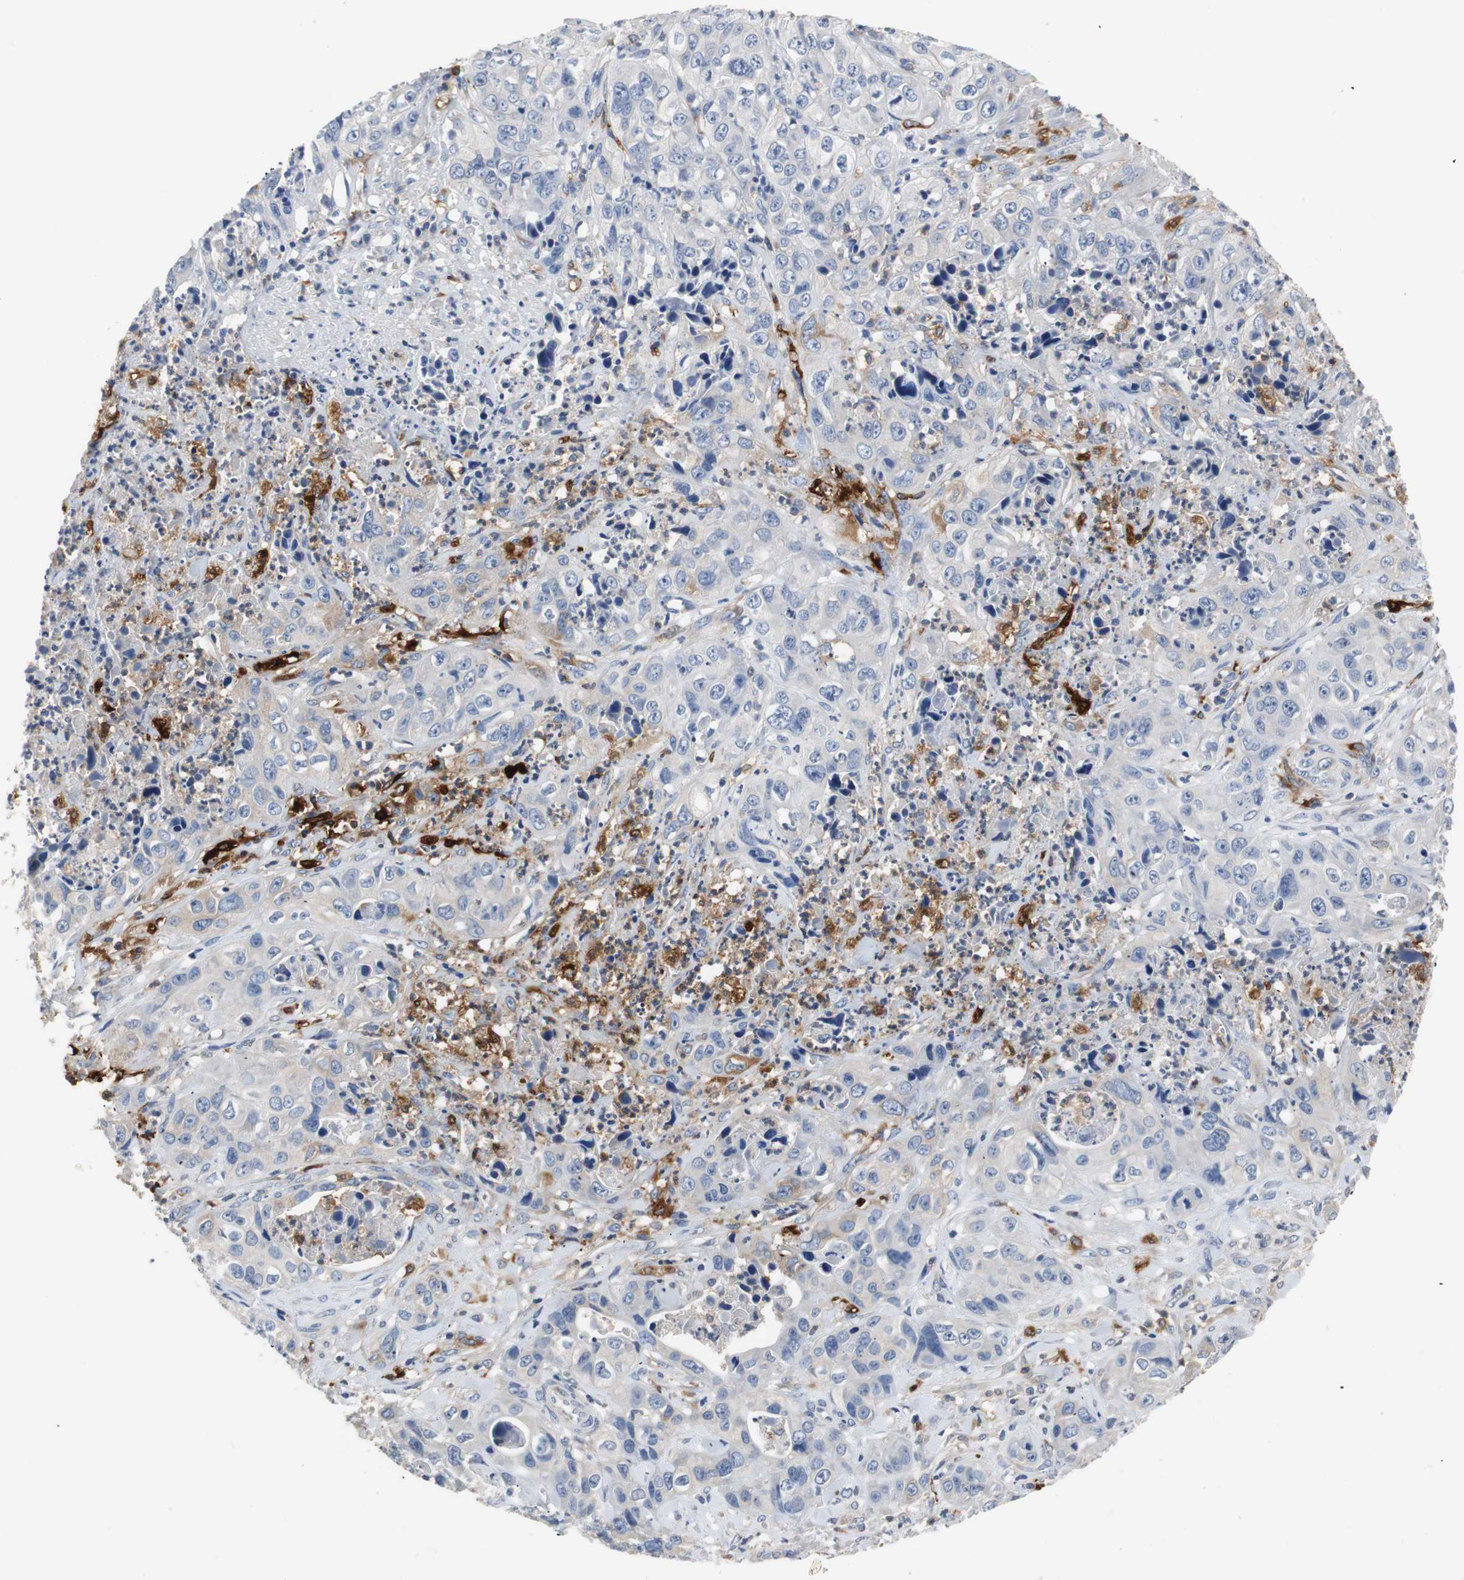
{"staining": {"intensity": "negative", "quantity": "none", "location": "none"}, "tissue": "liver cancer", "cell_type": "Tumor cells", "image_type": "cancer", "snomed": [{"axis": "morphology", "description": "Cholangiocarcinoma"}, {"axis": "topography", "description": "Liver"}], "caption": "Human liver cancer (cholangiocarcinoma) stained for a protein using immunohistochemistry reveals no positivity in tumor cells.", "gene": "PI15", "patient": {"sex": "female", "age": 61}}